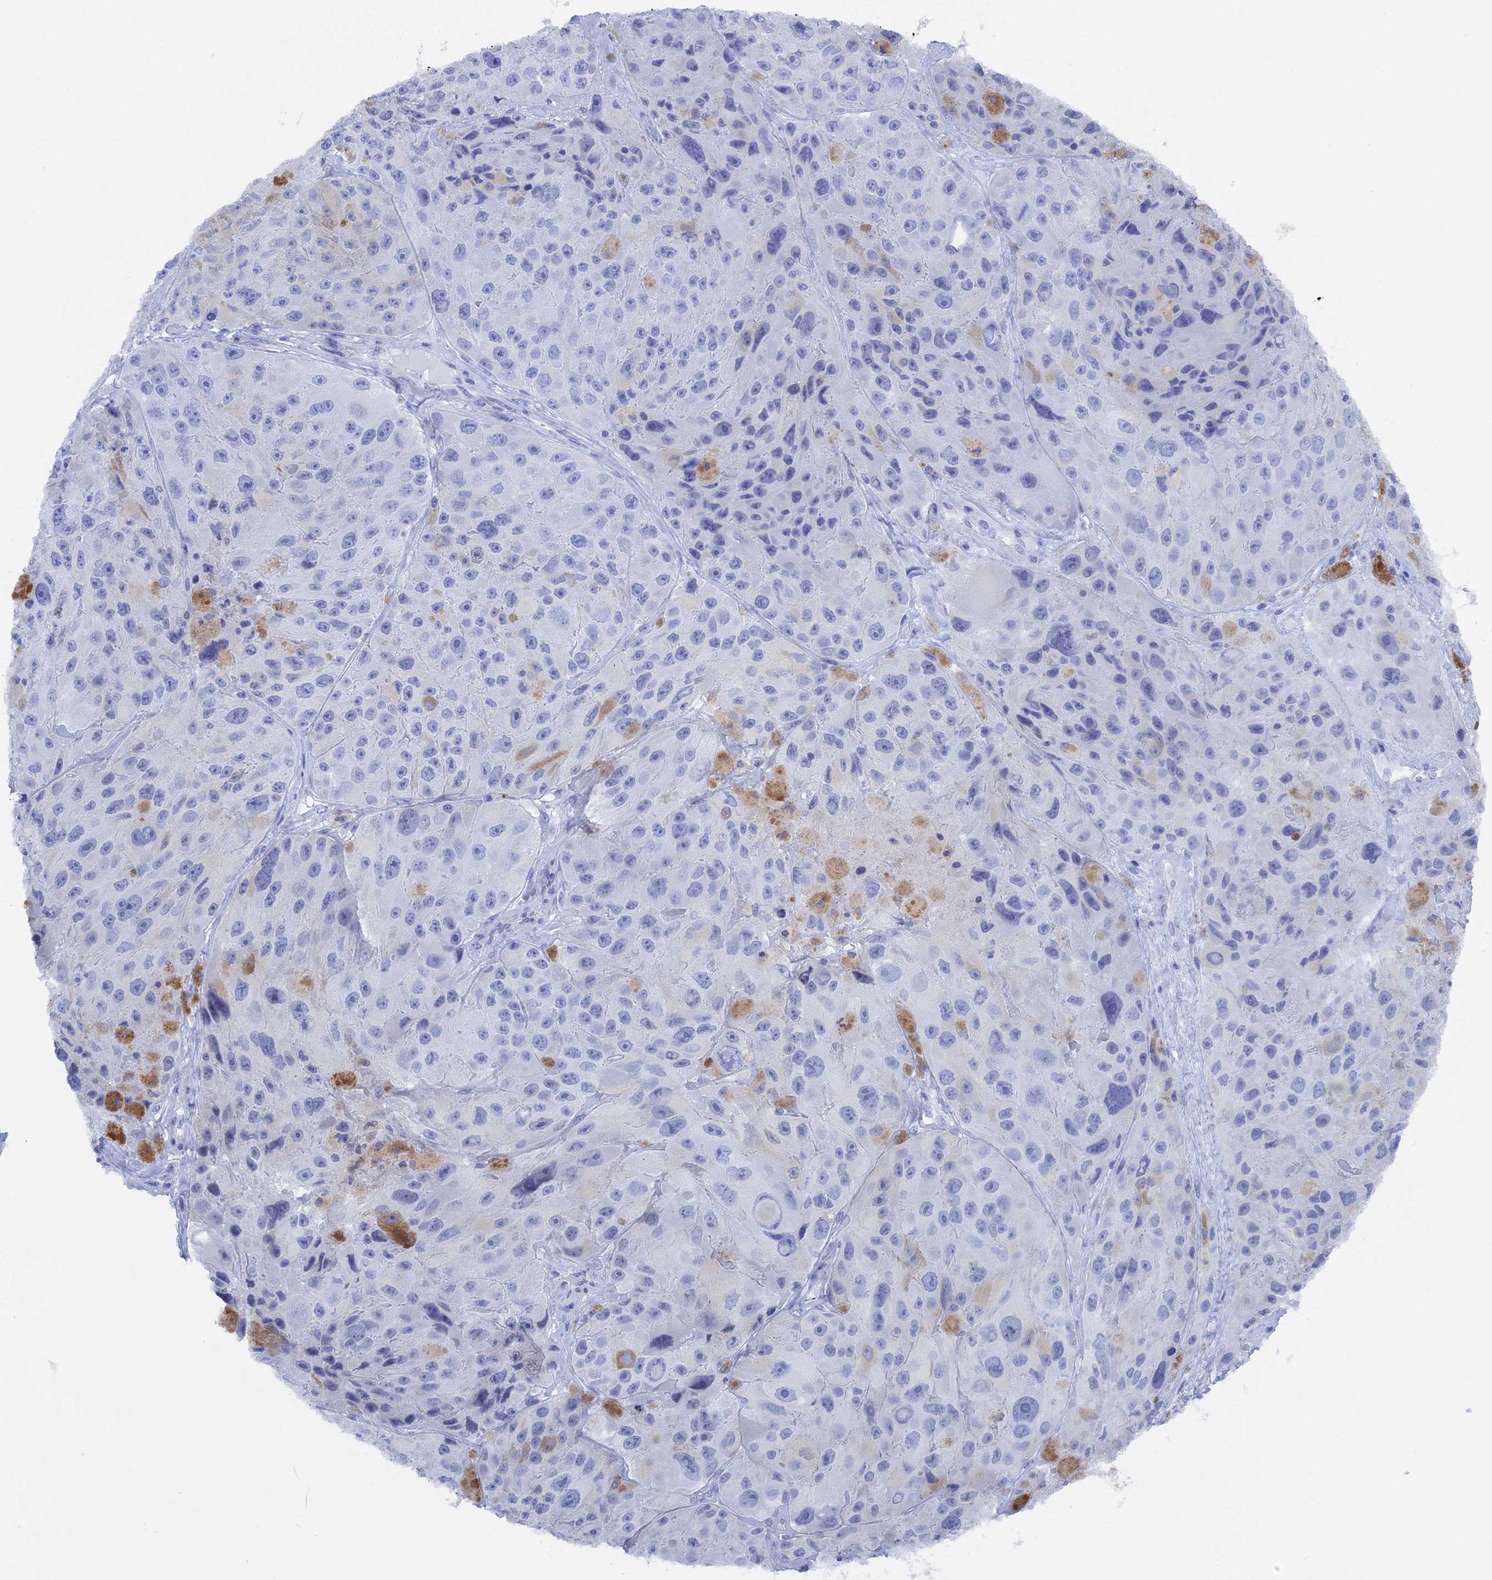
{"staining": {"intensity": "weak", "quantity": "25%-75%", "location": "nuclear"}, "tissue": "melanoma", "cell_type": "Tumor cells", "image_type": "cancer", "snomed": [{"axis": "morphology", "description": "Malignant melanoma, Metastatic site"}, {"axis": "topography", "description": "Lymph node"}], "caption": "Melanoma stained for a protein displays weak nuclear positivity in tumor cells.", "gene": "NR2C2AP", "patient": {"sex": "male", "age": 62}}